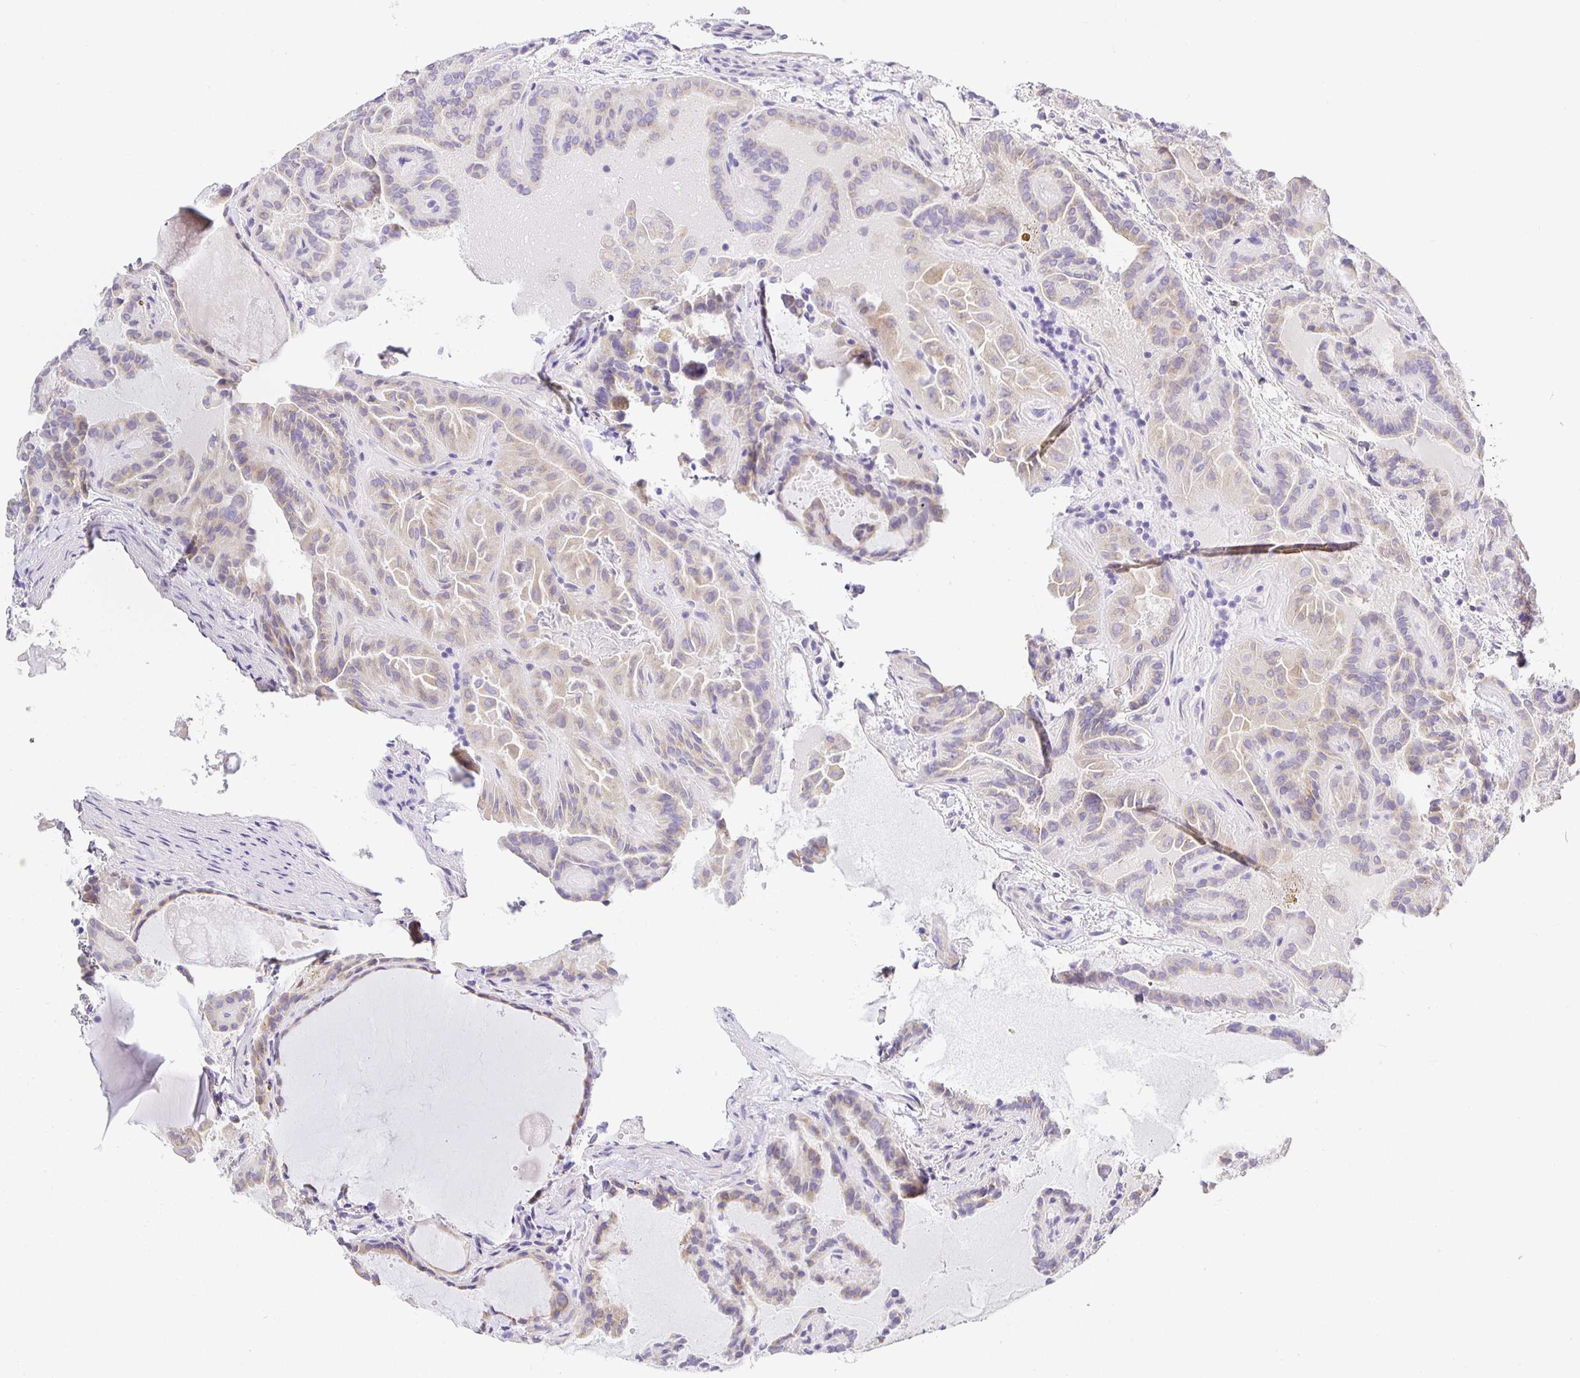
{"staining": {"intensity": "weak", "quantity": "25%-75%", "location": "cytoplasmic/membranous"}, "tissue": "thyroid cancer", "cell_type": "Tumor cells", "image_type": "cancer", "snomed": [{"axis": "morphology", "description": "Papillary adenocarcinoma, NOS"}, {"axis": "topography", "description": "Thyroid gland"}], "caption": "IHC histopathology image of human thyroid cancer stained for a protein (brown), which shows low levels of weak cytoplasmic/membranous staining in approximately 25%-75% of tumor cells.", "gene": "OPALIN", "patient": {"sex": "female", "age": 46}}